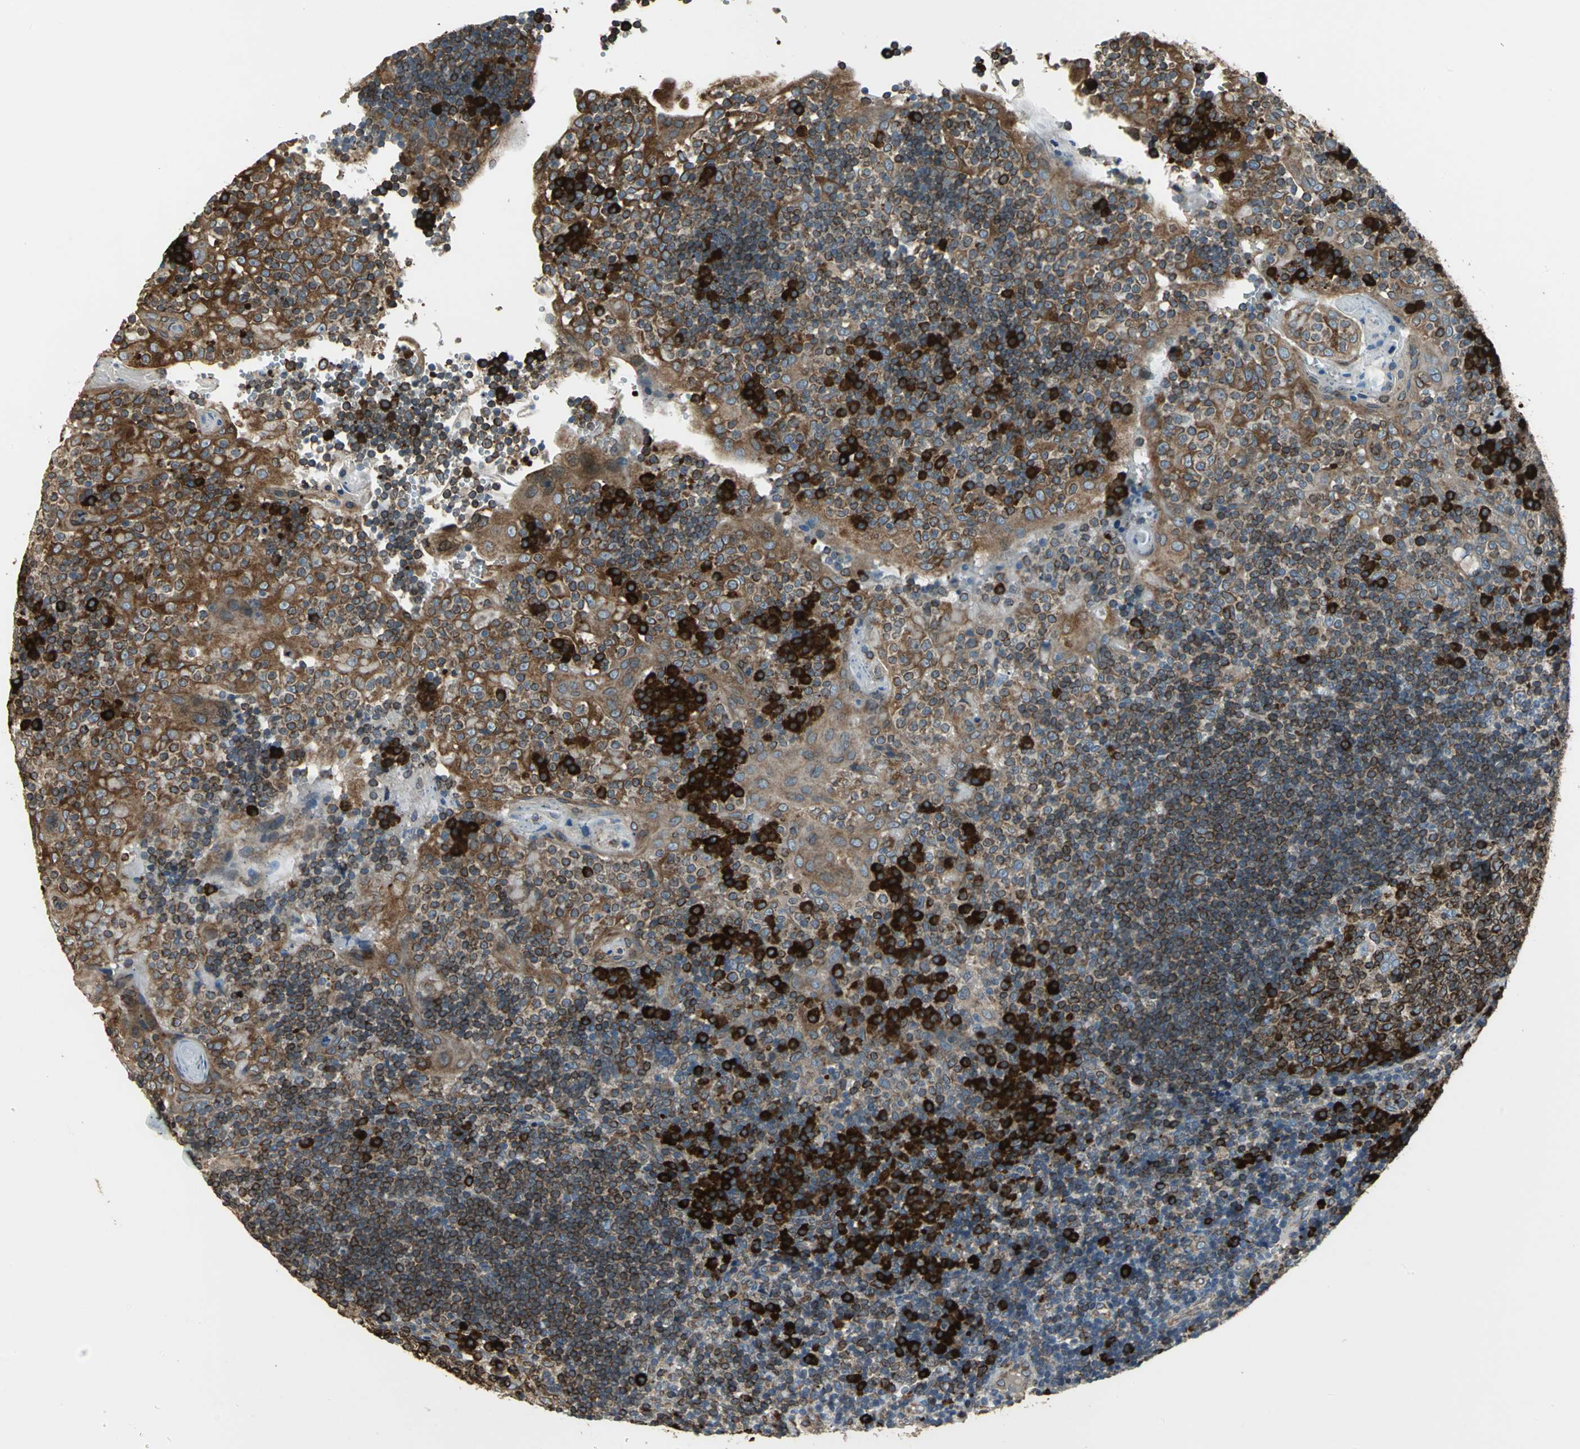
{"staining": {"intensity": "strong", "quantity": "25%-75%", "location": "cytoplasmic/membranous"}, "tissue": "tonsil", "cell_type": "Germinal center cells", "image_type": "normal", "snomed": [{"axis": "morphology", "description": "Normal tissue, NOS"}, {"axis": "topography", "description": "Tonsil"}], "caption": "Immunohistochemical staining of unremarkable tonsil reveals high levels of strong cytoplasmic/membranous positivity in approximately 25%-75% of germinal center cells.", "gene": "SYVN1", "patient": {"sex": "female", "age": 40}}